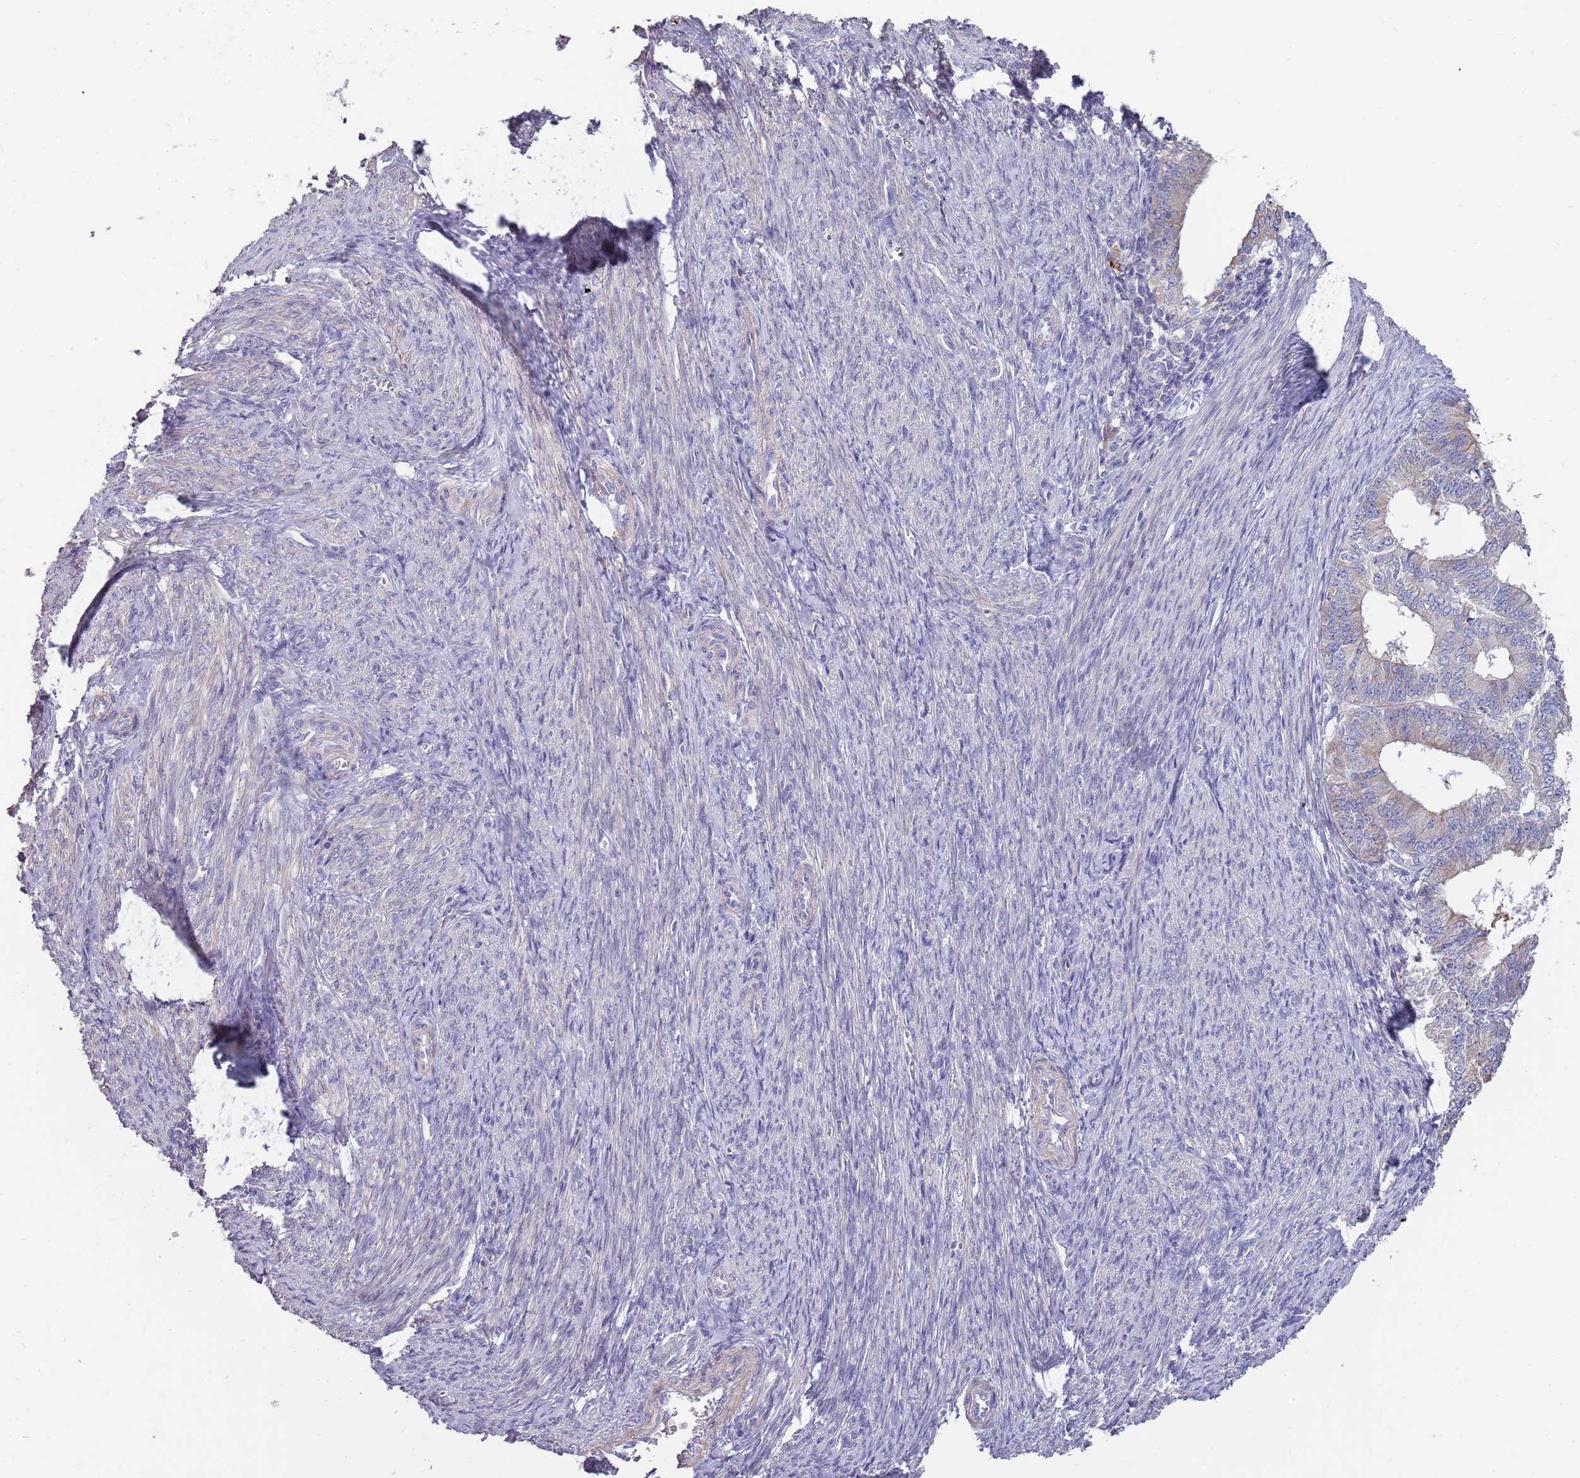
{"staining": {"intensity": "weak", "quantity": "<25%", "location": "cytoplasmic/membranous"}, "tissue": "endometrial cancer", "cell_type": "Tumor cells", "image_type": "cancer", "snomed": [{"axis": "morphology", "description": "Adenocarcinoma, NOS"}, {"axis": "topography", "description": "Endometrium"}], "caption": "Protein analysis of endometrial cancer displays no significant staining in tumor cells.", "gene": "SUSD1", "patient": {"sex": "female", "age": 56}}